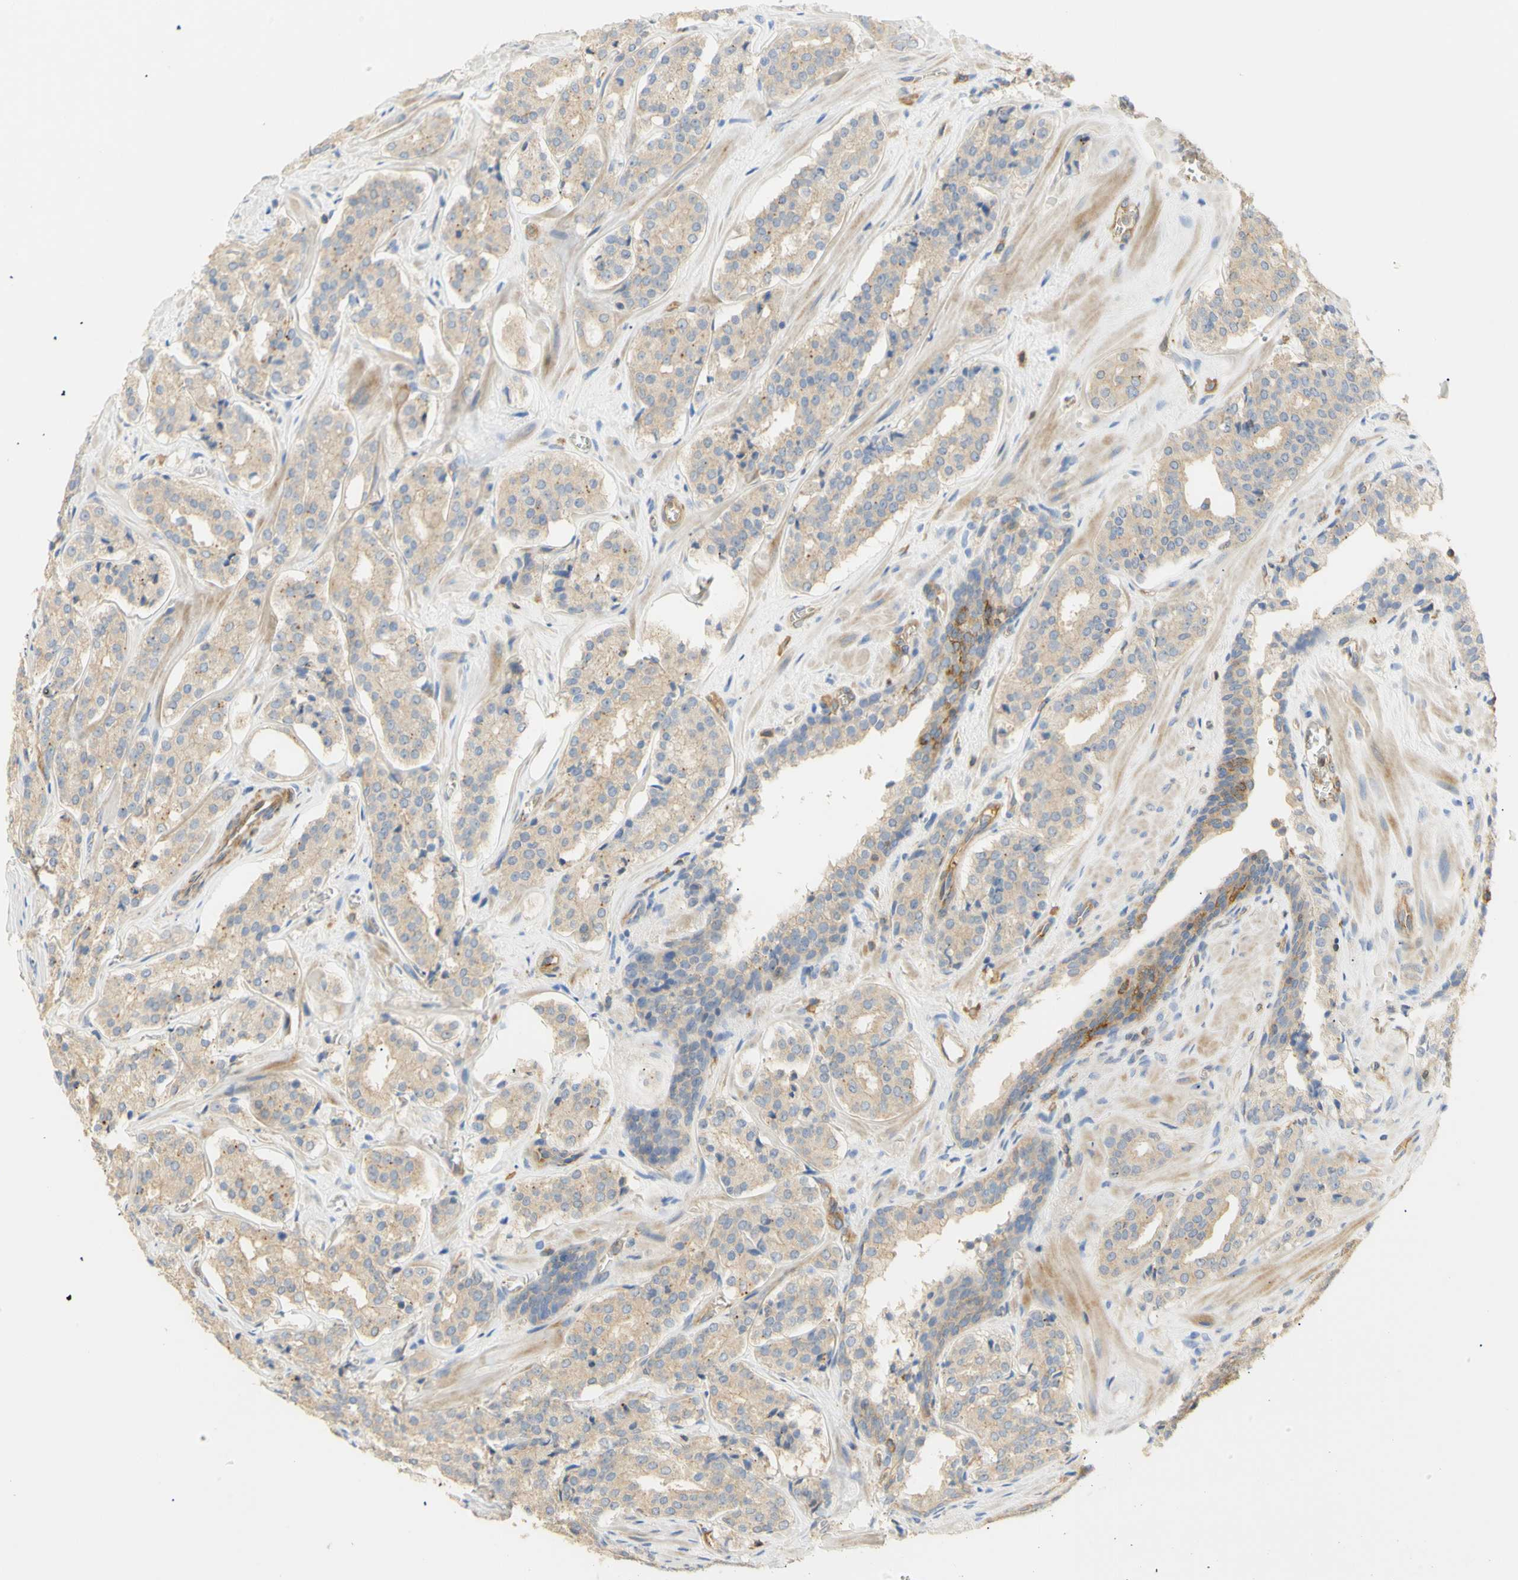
{"staining": {"intensity": "weak", "quantity": ">75%", "location": "cytoplasmic/membranous"}, "tissue": "prostate cancer", "cell_type": "Tumor cells", "image_type": "cancer", "snomed": [{"axis": "morphology", "description": "Adenocarcinoma, High grade"}, {"axis": "topography", "description": "Prostate"}], "caption": "A photomicrograph showing weak cytoplasmic/membranous expression in approximately >75% of tumor cells in prostate cancer, as visualized by brown immunohistochemical staining.", "gene": "KCNE4", "patient": {"sex": "male", "age": 60}}